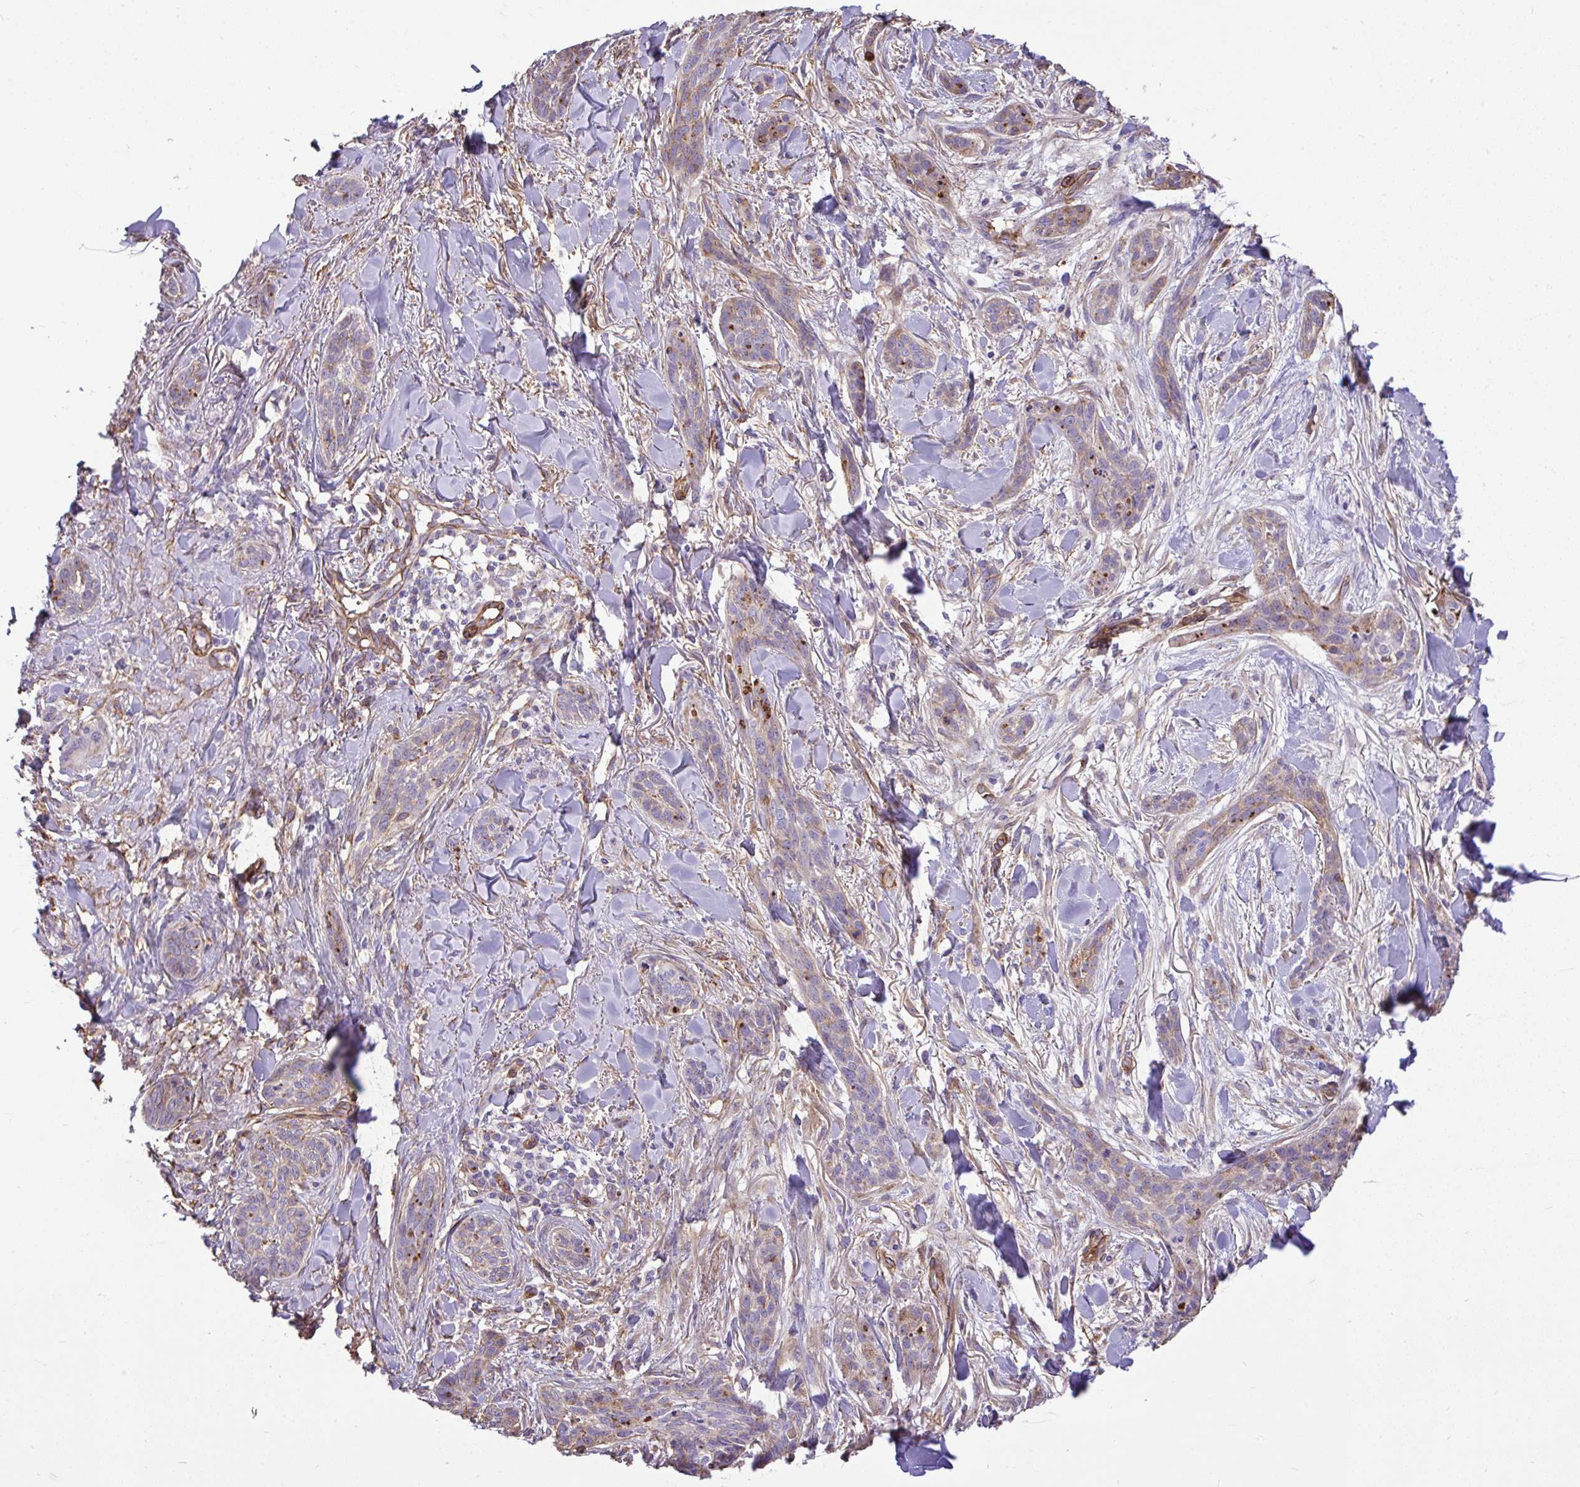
{"staining": {"intensity": "weak", "quantity": "25%-75%", "location": "cytoplasmic/membranous"}, "tissue": "skin cancer", "cell_type": "Tumor cells", "image_type": "cancer", "snomed": [{"axis": "morphology", "description": "Basal cell carcinoma"}, {"axis": "topography", "description": "Skin"}], "caption": "Weak cytoplasmic/membranous expression is identified in approximately 25%-75% of tumor cells in skin basal cell carcinoma.", "gene": "PTPRK", "patient": {"sex": "male", "age": 52}}